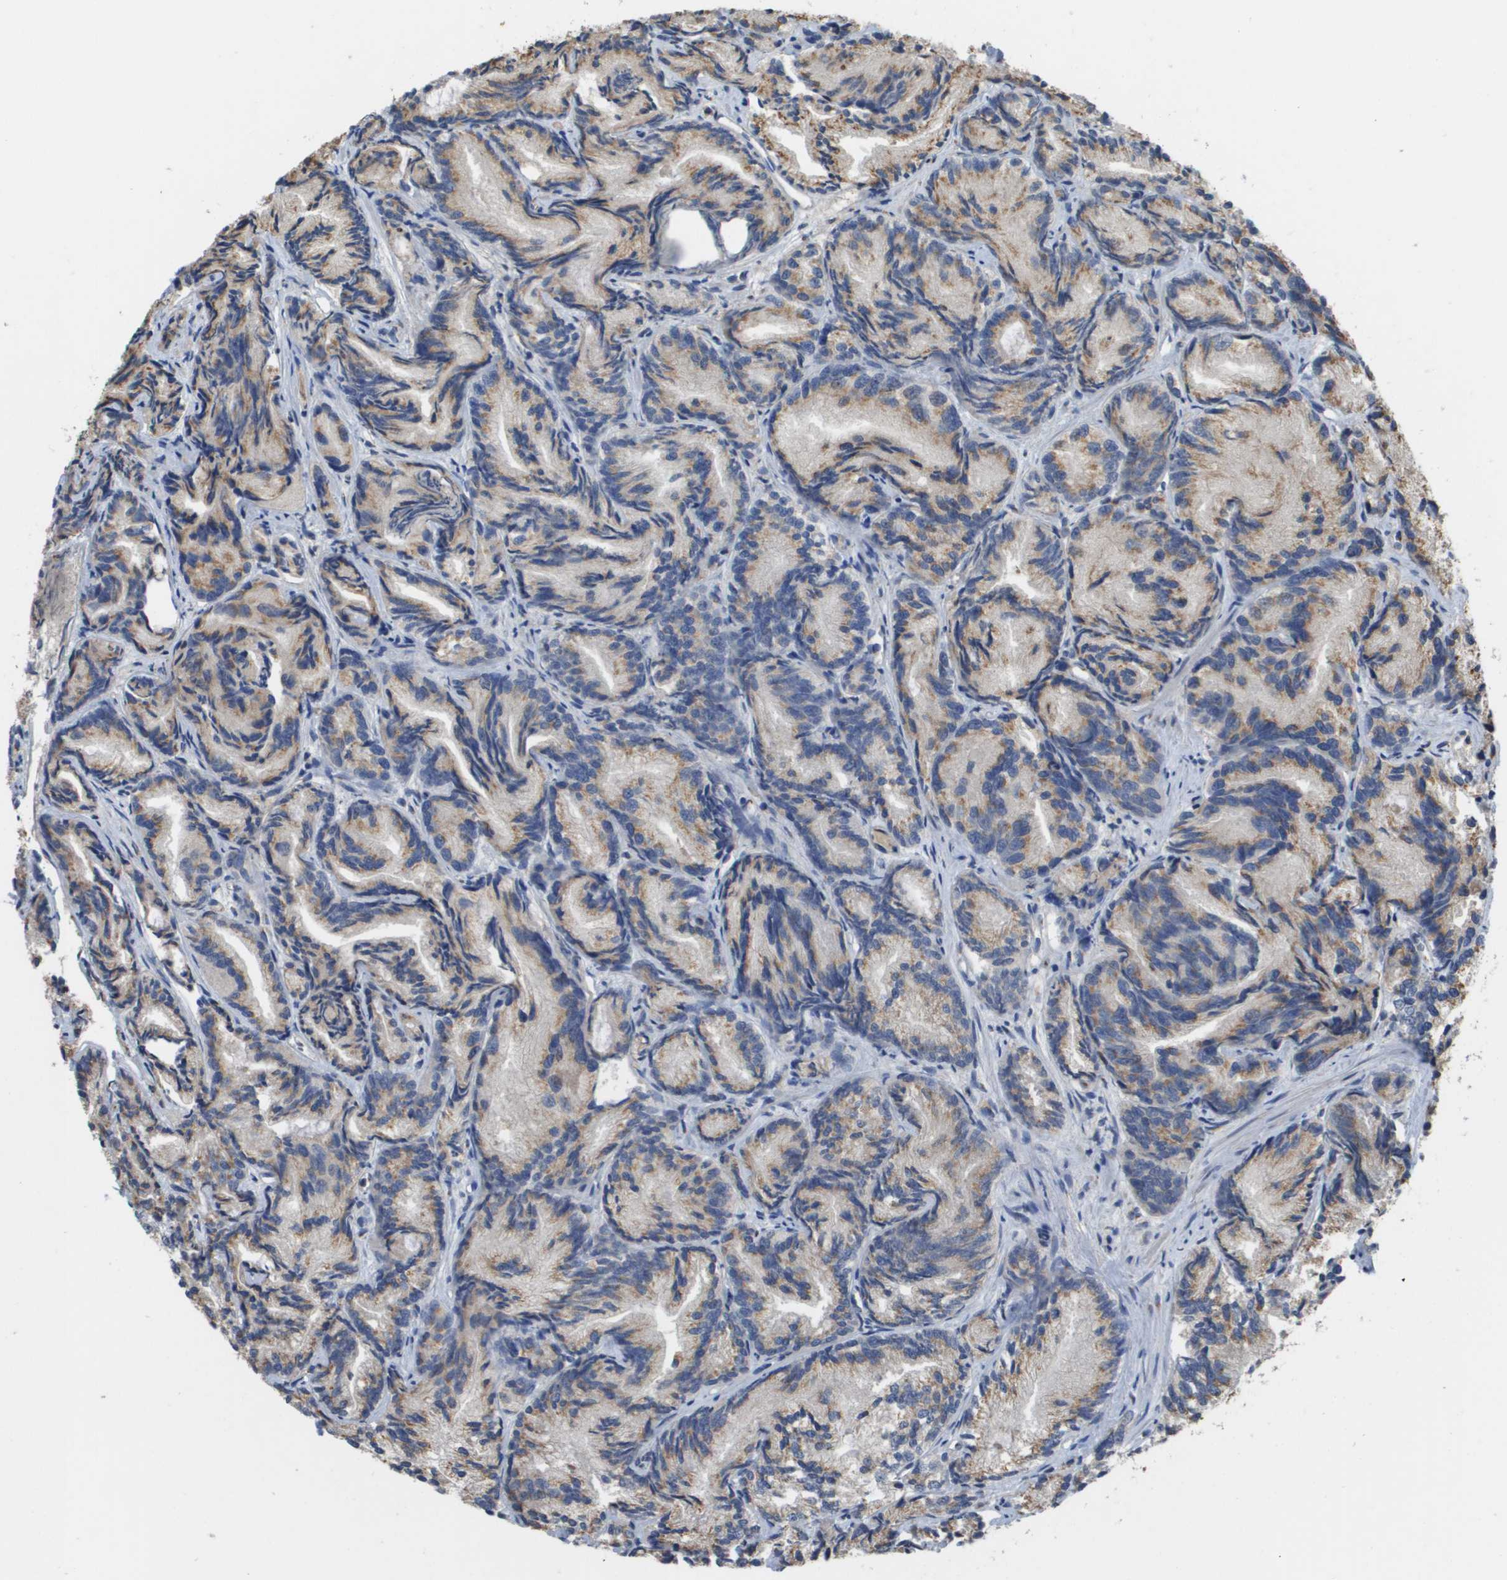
{"staining": {"intensity": "moderate", "quantity": ">75%", "location": "cytoplasmic/membranous"}, "tissue": "prostate cancer", "cell_type": "Tumor cells", "image_type": "cancer", "snomed": [{"axis": "morphology", "description": "Adenocarcinoma, Low grade"}, {"axis": "topography", "description": "Prostate"}], "caption": "Immunohistochemical staining of human adenocarcinoma (low-grade) (prostate) demonstrates medium levels of moderate cytoplasmic/membranous protein positivity in approximately >75% of tumor cells.", "gene": "PCK1", "patient": {"sex": "male", "age": 89}}